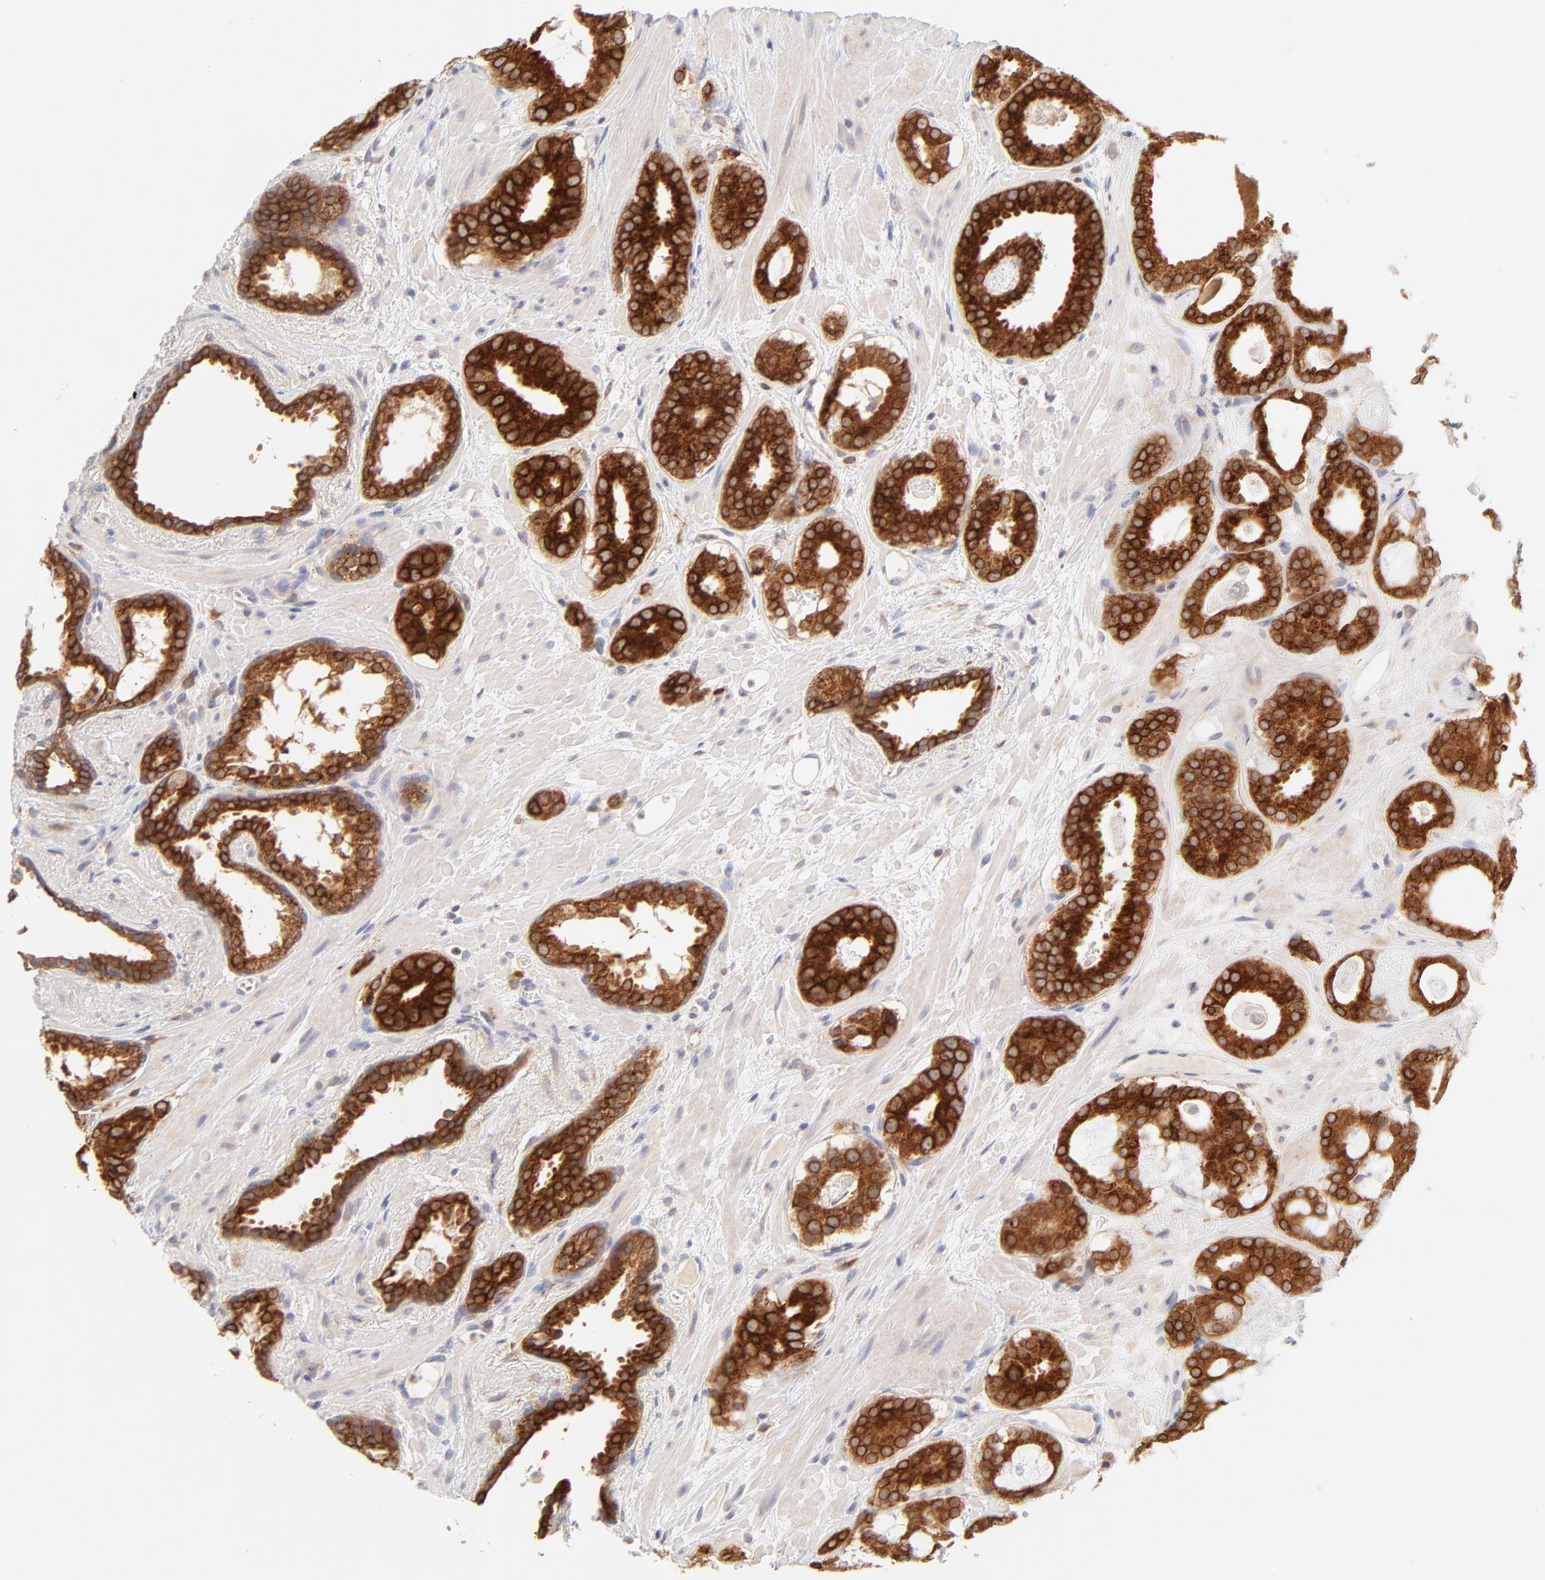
{"staining": {"intensity": "strong", "quantity": ">75%", "location": "cytoplasmic/membranous"}, "tissue": "prostate cancer", "cell_type": "Tumor cells", "image_type": "cancer", "snomed": [{"axis": "morphology", "description": "Adenocarcinoma, Low grade"}, {"axis": "topography", "description": "Prostate"}], "caption": "Immunohistochemical staining of prostate cancer (low-grade adenocarcinoma) reveals strong cytoplasmic/membranous protein expression in about >75% of tumor cells.", "gene": "RPS6KA1", "patient": {"sex": "male", "age": 57}}